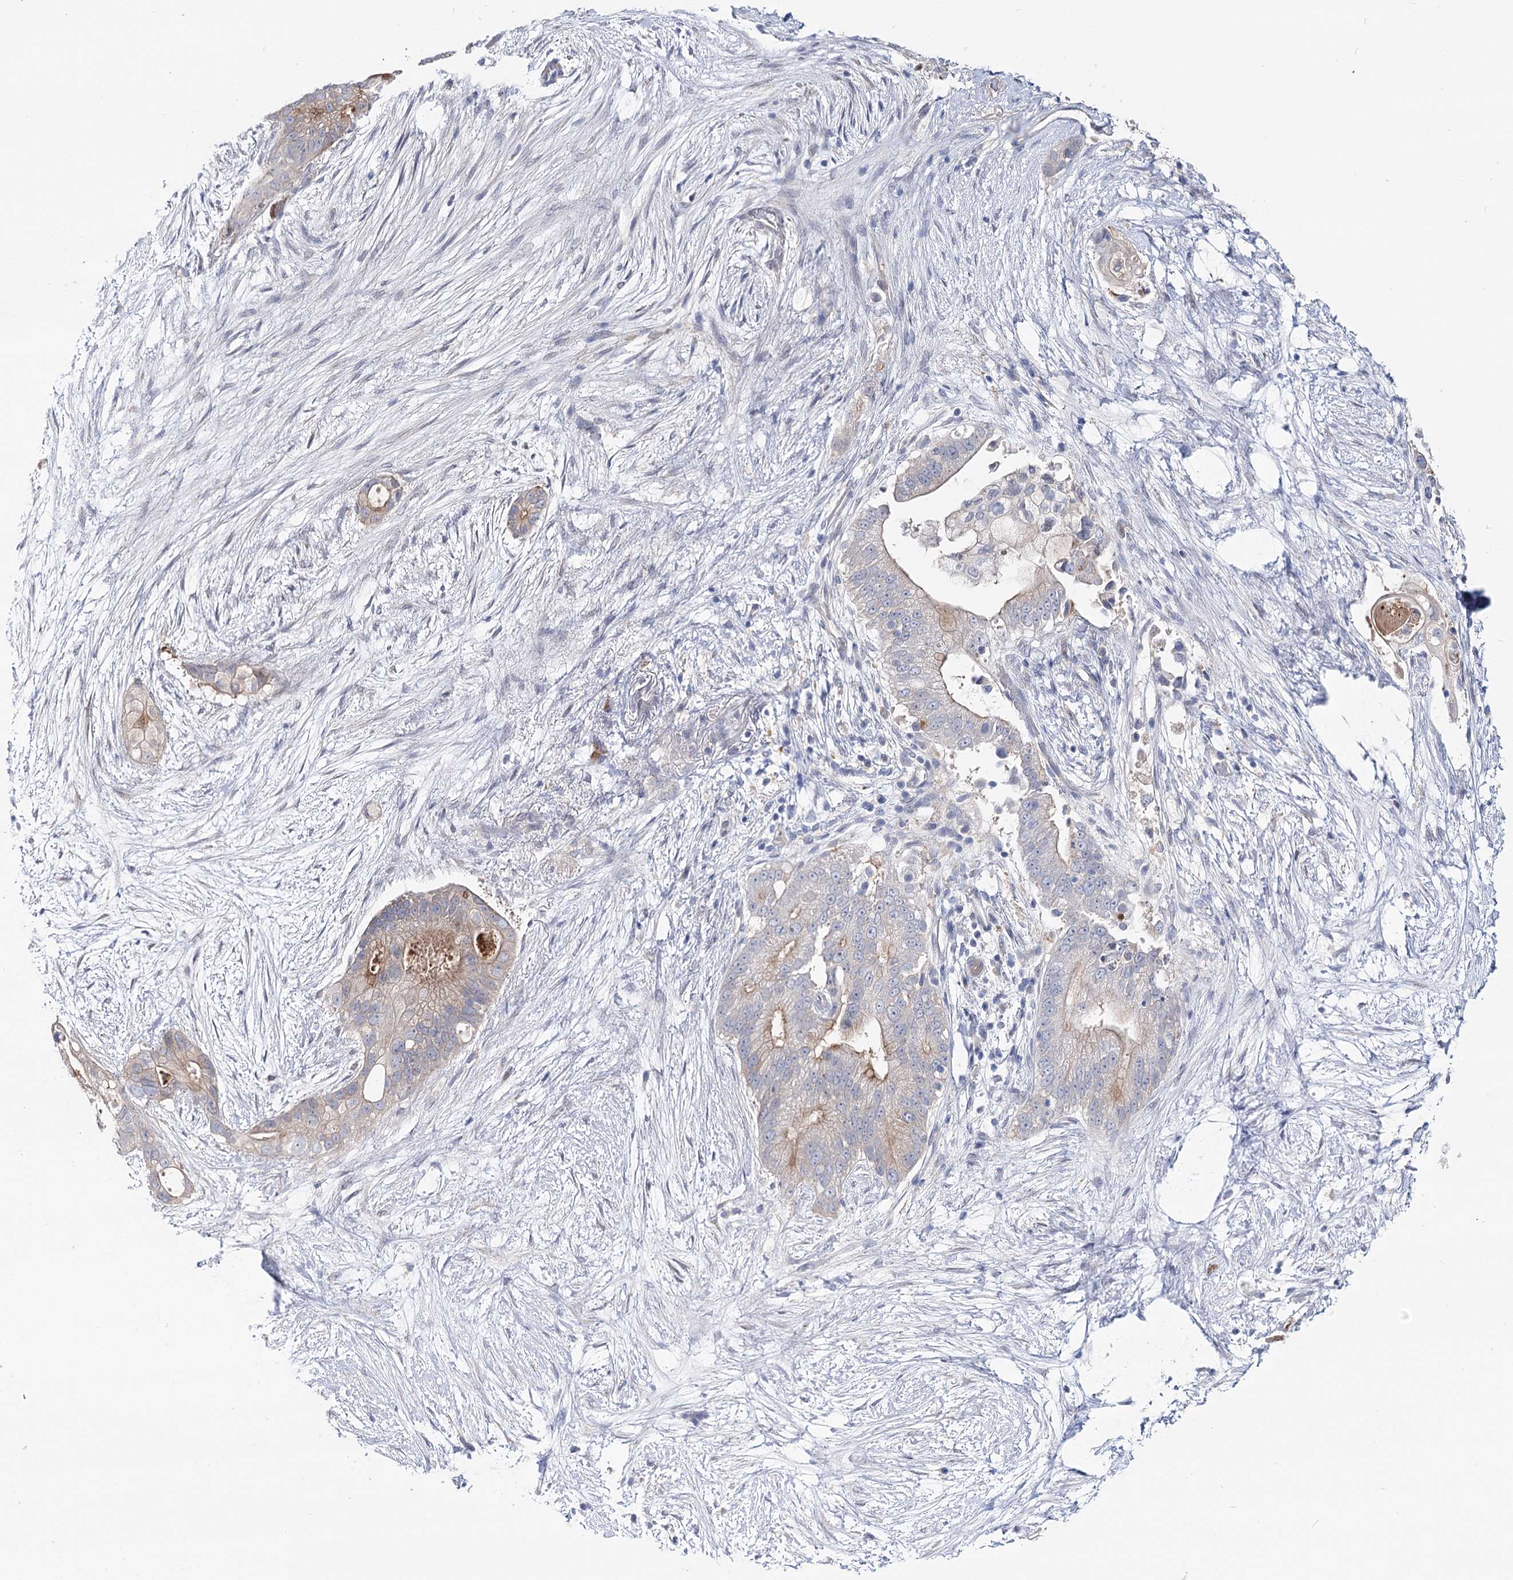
{"staining": {"intensity": "weak", "quantity": "25%-75%", "location": "cytoplasmic/membranous"}, "tissue": "pancreatic cancer", "cell_type": "Tumor cells", "image_type": "cancer", "snomed": [{"axis": "morphology", "description": "Adenocarcinoma, NOS"}, {"axis": "topography", "description": "Pancreas"}], "caption": "Protein analysis of pancreatic adenocarcinoma tissue reveals weak cytoplasmic/membranous staining in approximately 25%-75% of tumor cells. (Brightfield microscopy of DAB IHC at high magnification).", "gene": "UGP2", "patient": {"sex": "male", "age": 53}}